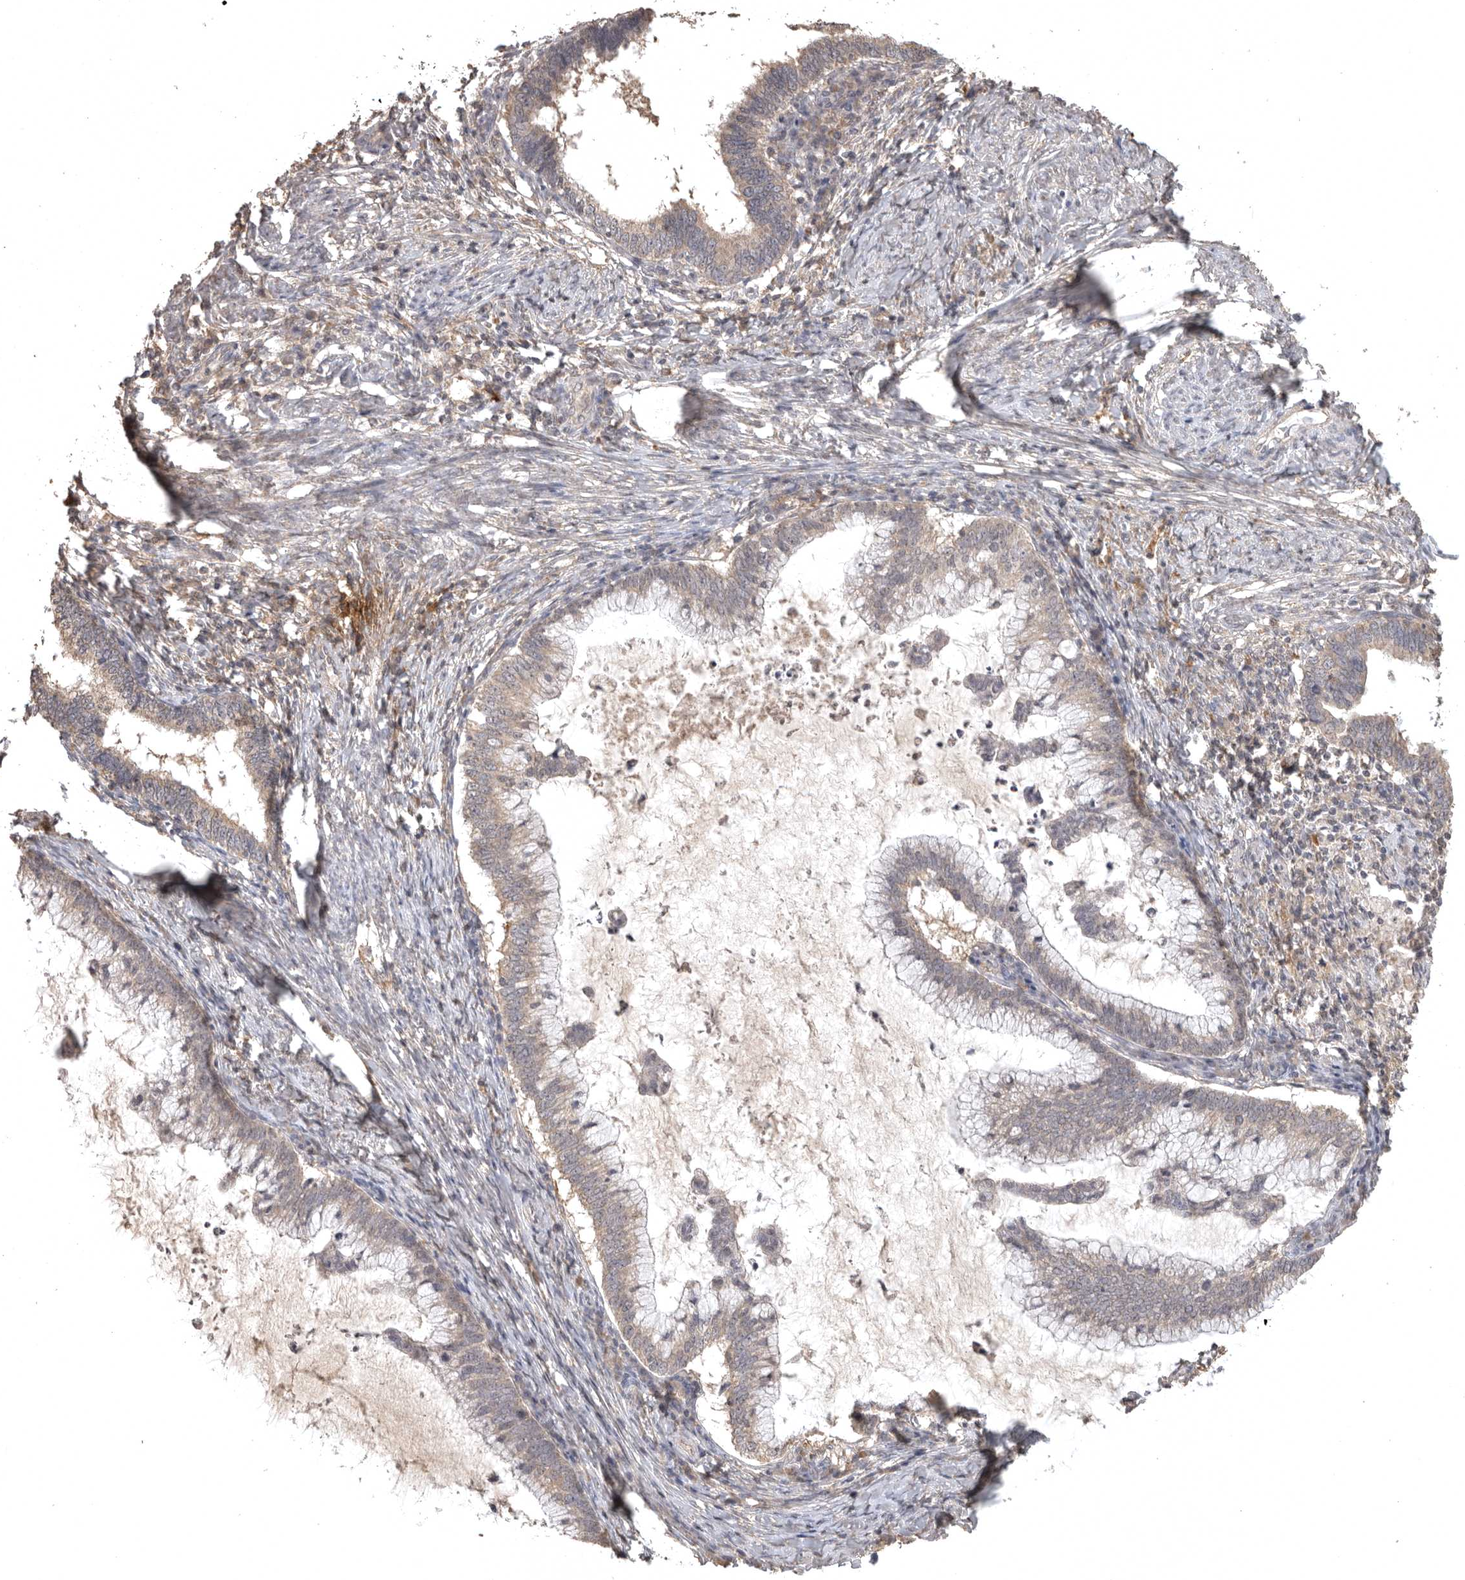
{"staining": {"intensity": "weak", "quantity": "25%-75%", "location": "cytoplasmic/membranous"}, "tissue": "cervical cancer", "cell_type": "Tumor cells", "image_type": "cancer", "snomed": [{"axis": "morphology", "description": "Adenocarcinoma, NOS"}, {"axis": "topography", "description": "Cervix"}], "caption": "A low amount of weak cytoplasmic/membranous staining is present in about 25%-75% of tumor cells in cervical cancer tissue.", "gene": "ADAMTS4", "patient": {"sex": "female", "age": 36}}